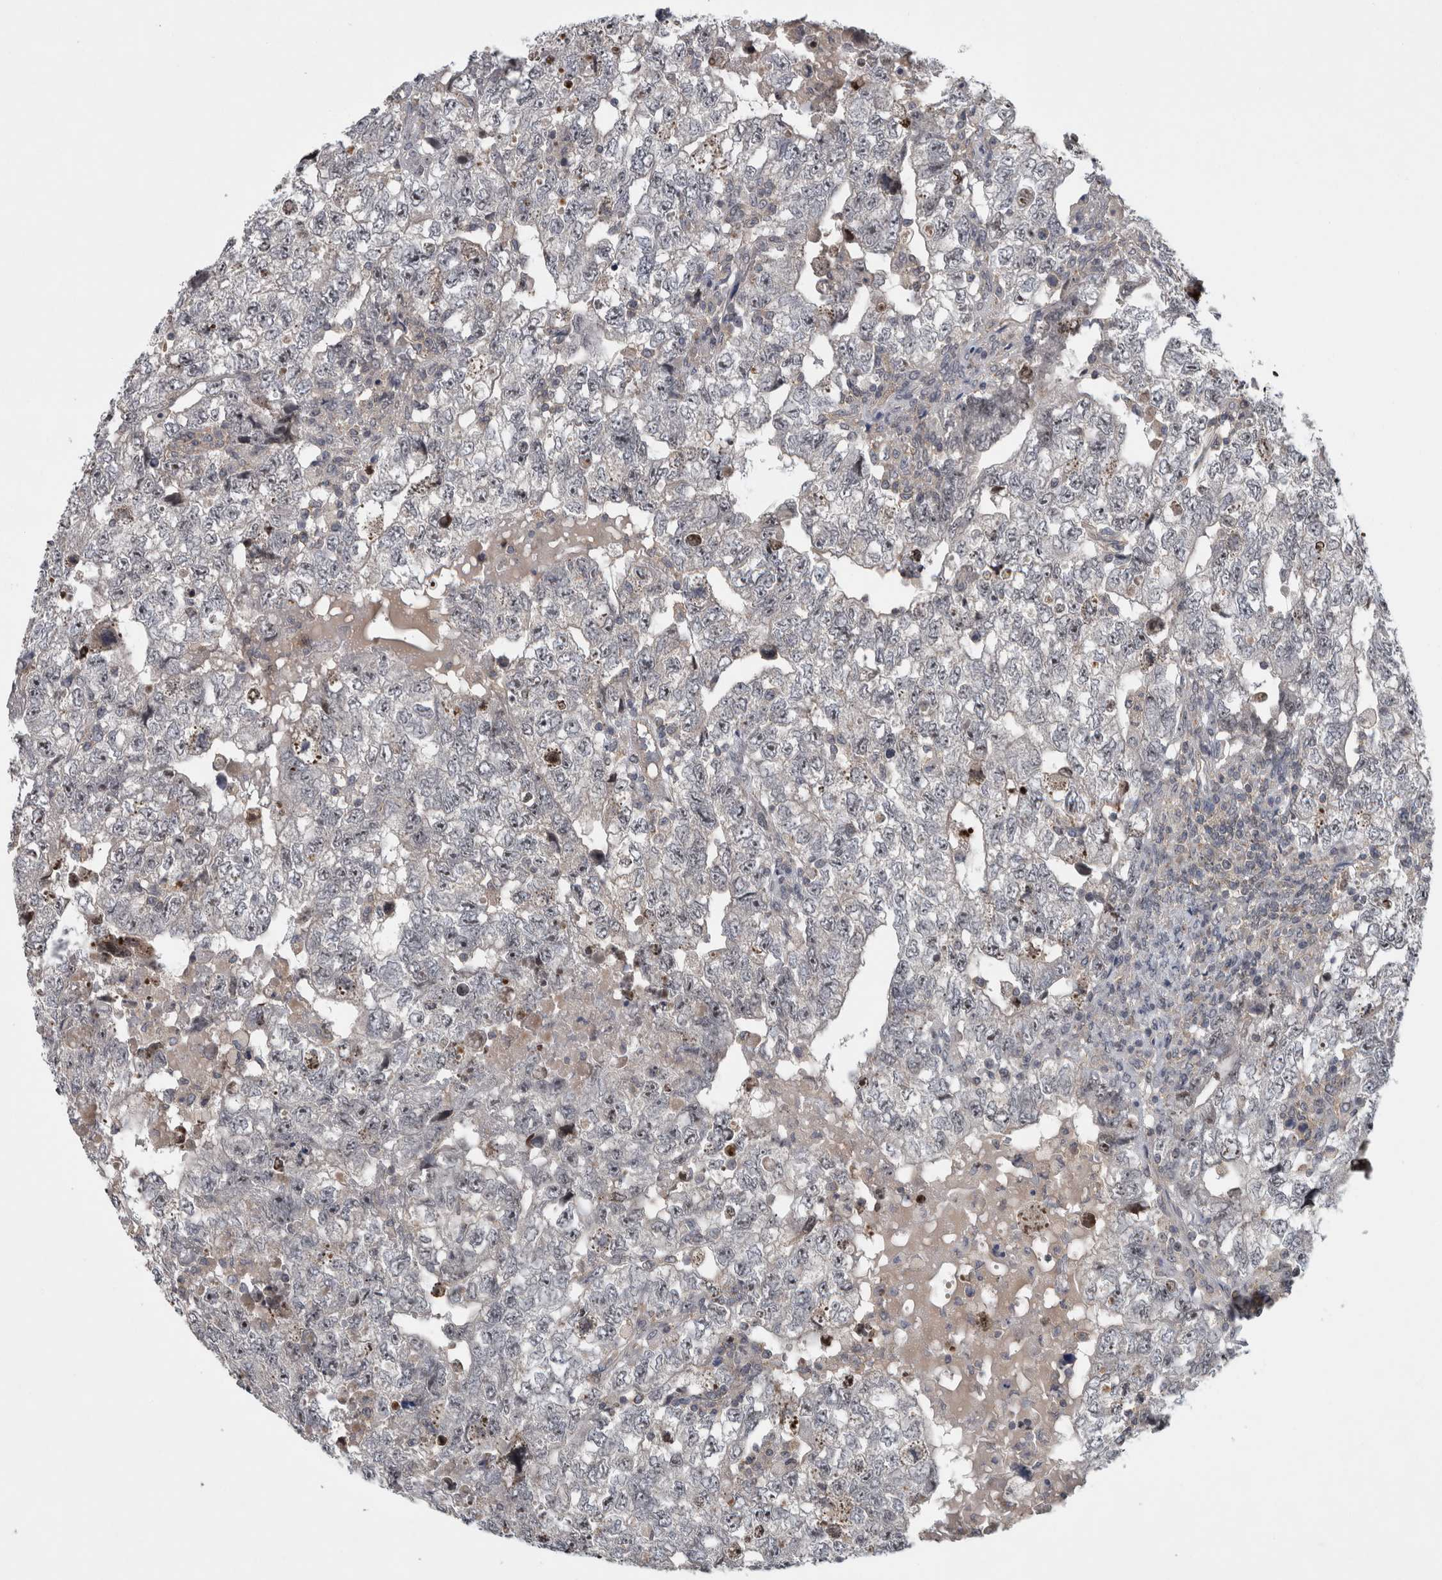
{"staining": {"intensity": "moderate", "quantity": "<25%", "location": "nuclear"}, "tissue": "testis cancer", "cell_type": "Tumor cells", "image_type": "cancer", "snomed": [{"axis": "morphology", "description": "Carcinoma, Embryonal, NOS"}, {"axis": "topography", "description": "Testis"}], "caption": "This is an image of immunohistochemistry staining of testis cancer, which shows moderate expression in the nuclear of tumor cells.", "gene": "RBM28", "patient": {"sex": "male", "age": 36}}